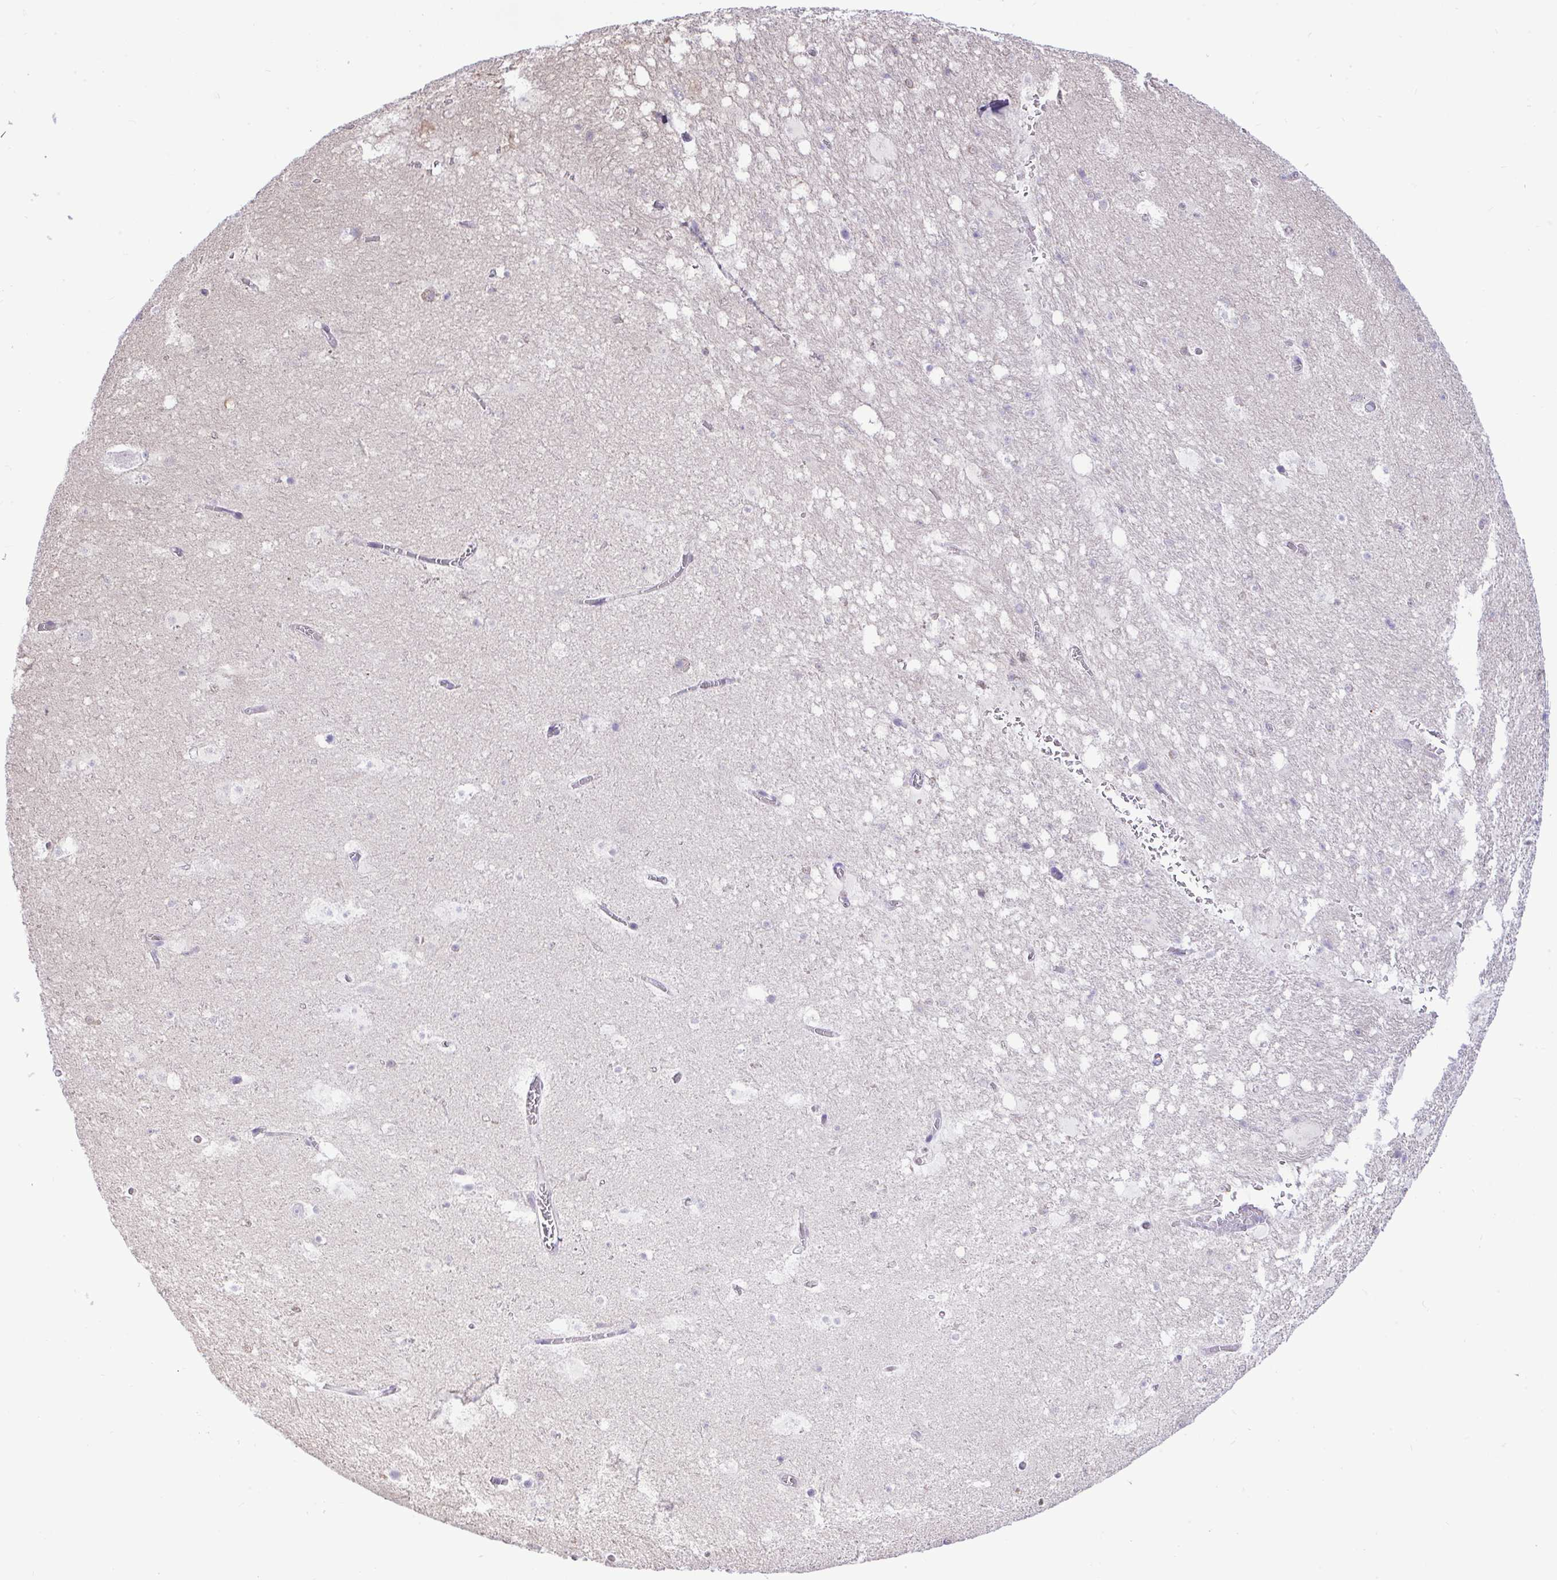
{"staining": {"intensity": "negative", "quantity": "none", "location": "none"}, "tissue": "hippocampus", "cell_type": "Glial cells", "image_type": "normal", "snomed": [{"axis": "morphology", "description": "Normal tissue, NOS"}, {"axis": "topography", "description": "Hippocampus"}], "caption": "A high-resolution photomicrograph shows IHC staining of normal hippocampus, which shows no significant expression in glial cells. (DAB (3,3'-diaminobenzidine) immunohistochemistry (IHC) with hematoxylin counter stain).", "gene": "ZNF485", "patient": {"sex": "female", "age": 42}}